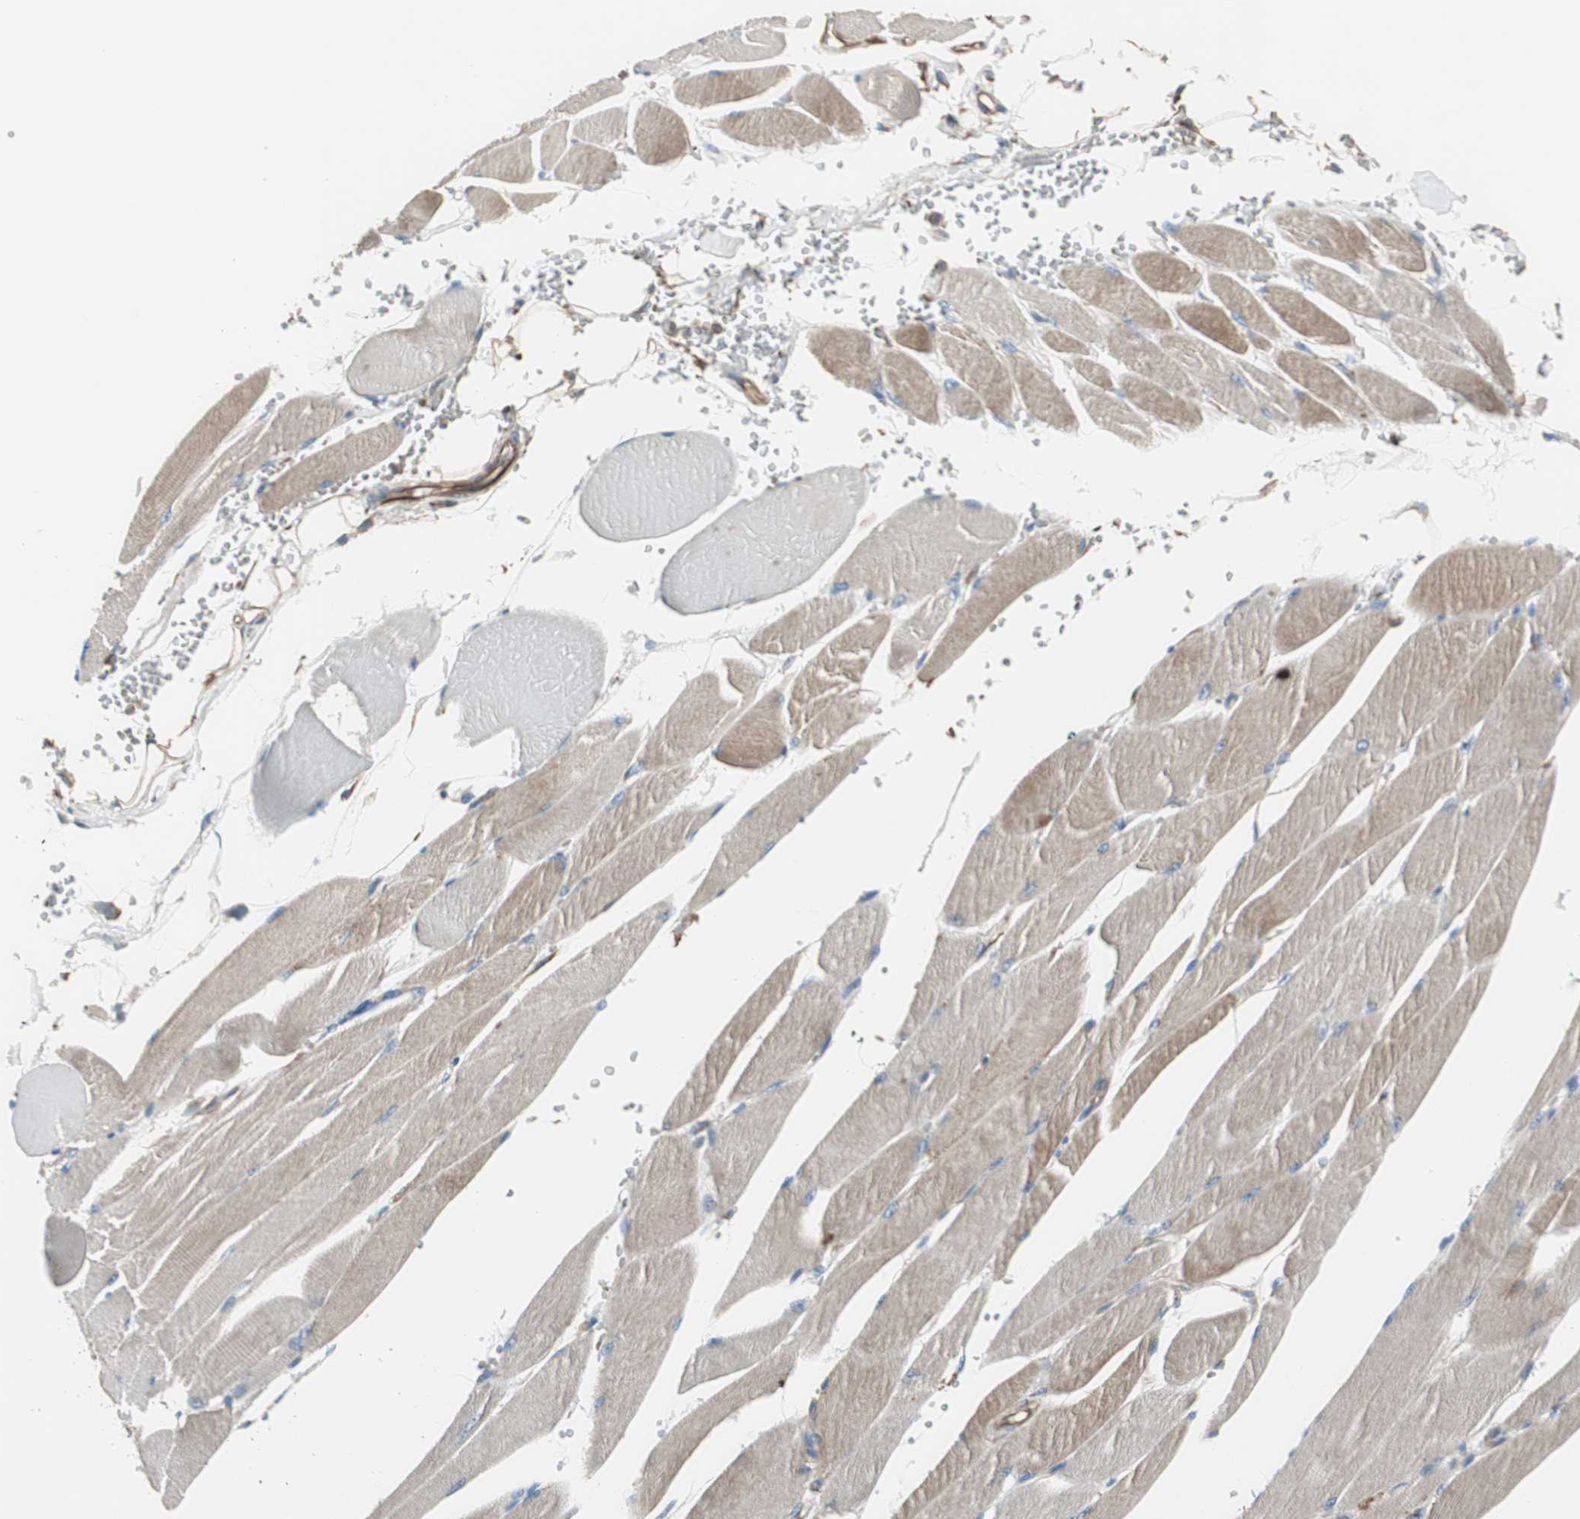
{"staining": {"intensity": "weak", "quantity": "25%-75%", "location": "cytoplasmic/membranous"}, "tissue": "skeletal muscle", "cell_type": "Myocytes", "image_type": "normal", "snomed": [{"axis": "morphology", "description": "Normal tissue, NOS"}, {"axis": "topography", "description": "Skeletal muscle"}, {"axis": "topography", "description": "Oral tissue"}, {"axis": "topography", "description": "Peripheral nerve tissue"}], "caption": "Skeletal muscle stained with DAB (3,3'-diaminobenzidine) IHC reveals low levels of weak cytoplasmic/membranous expression in approximately 25%-75% of myocytes. The protein is stained brown, and the nuclei are stained in blue (DAB IHC with brightfield microscopy, high magnification).", "gene": "SRCIN1", "patient": {"sex": "female", "age": 84}}